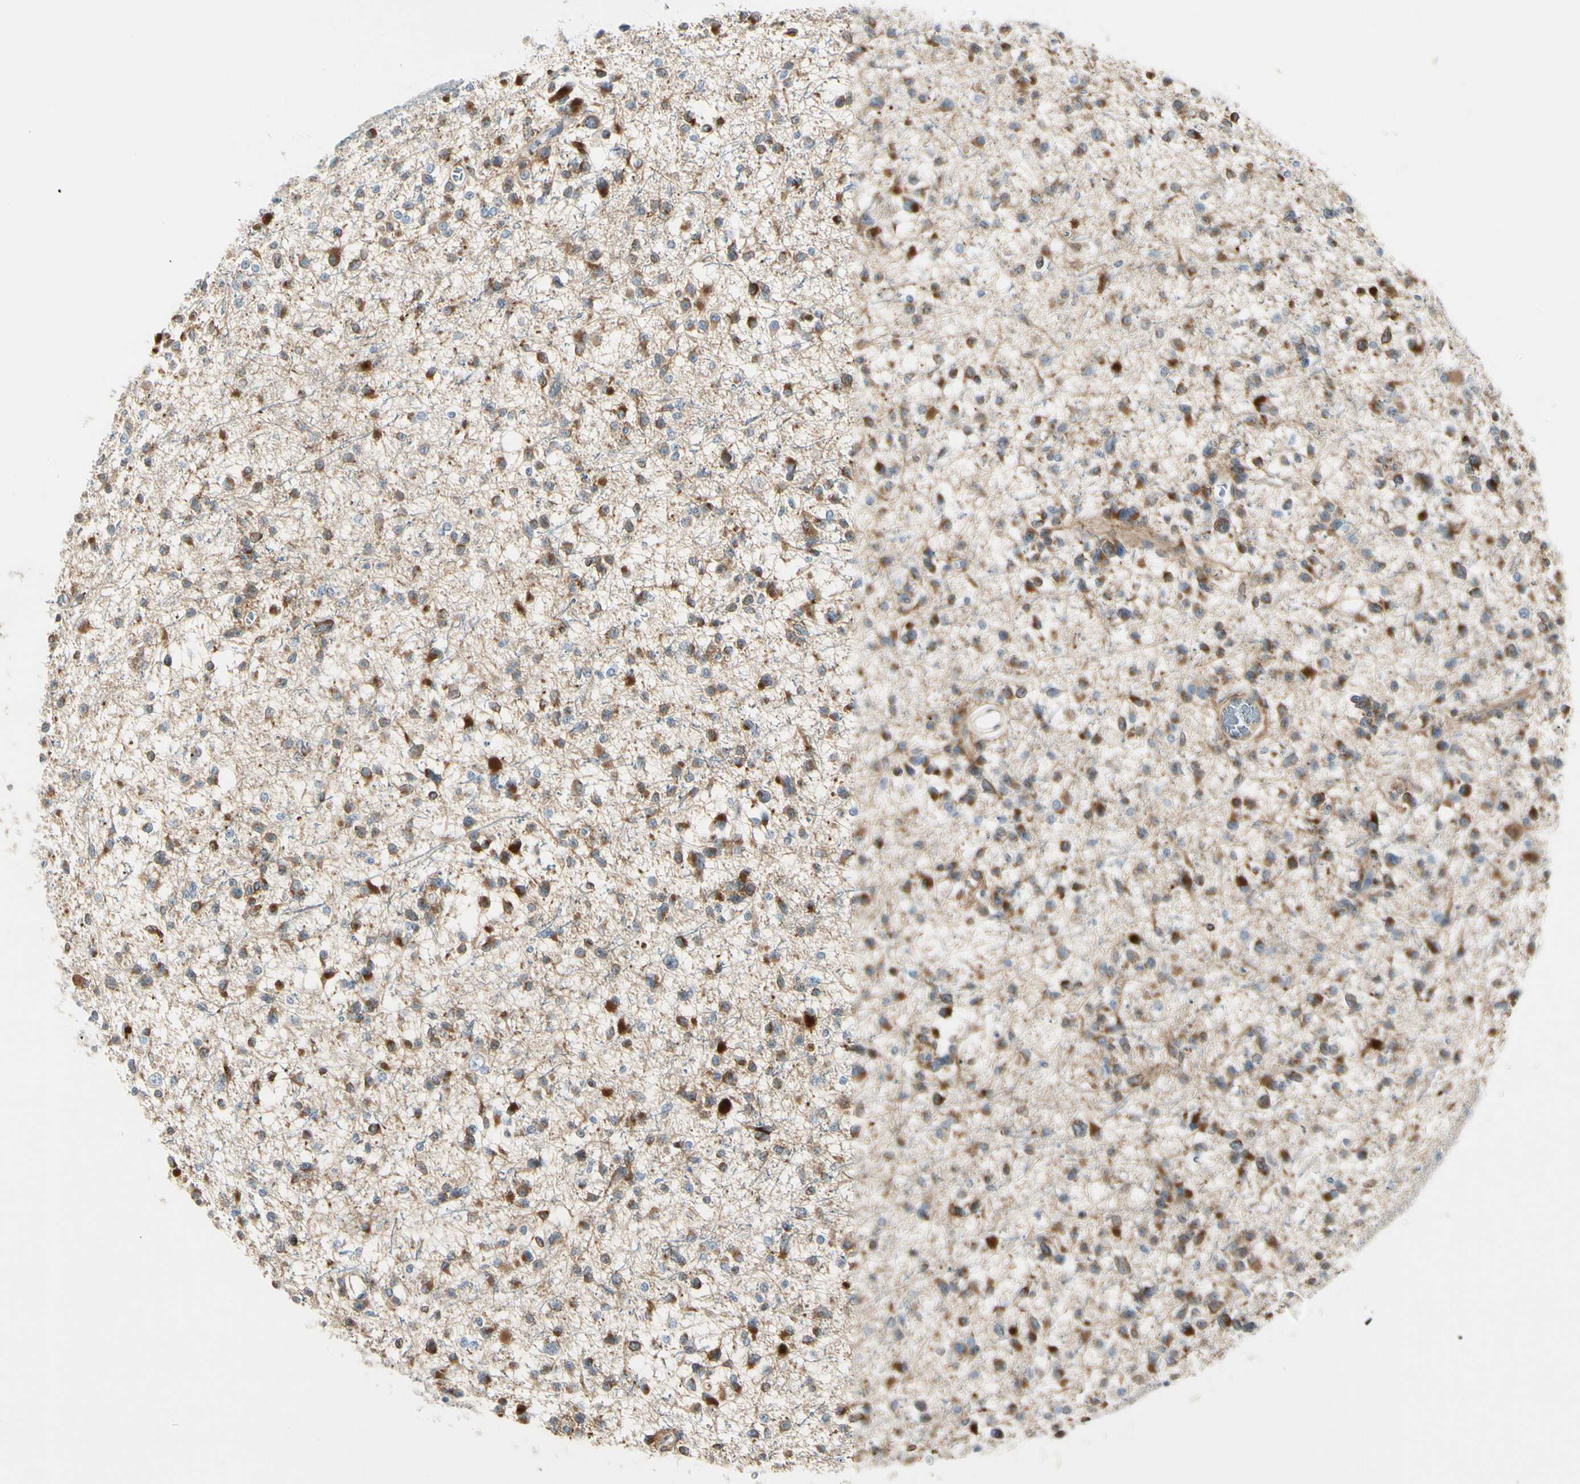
{"staining": {"intensity": "strong", "quantity": ">75%", "location": "cytoplasmic/membranous"}, "tissue": "glioma", "cell_type": "Tumor cells", "image_type": "cancer", "snomed": [{"axis": "morphology", "description": "Glioma, malignant, Low grade"}, {"axis": "topography", "description": "Brain"}], "caption": "Immunohistochemistry (IHC) staining of glioma, which reveals high levels of strong cytoplasmic/membranous positivity in about >75% of tumor cells indicating strong cytoplasmic/membranous protein staining. The staining was performed using DAB (3,3'-diaminobenzidine) (brown) for protein detection and nuclei were counterstained in hematoxylin (blue).", "gene": "FKBP7", "patient": {"sex": "female", "age": 22}}